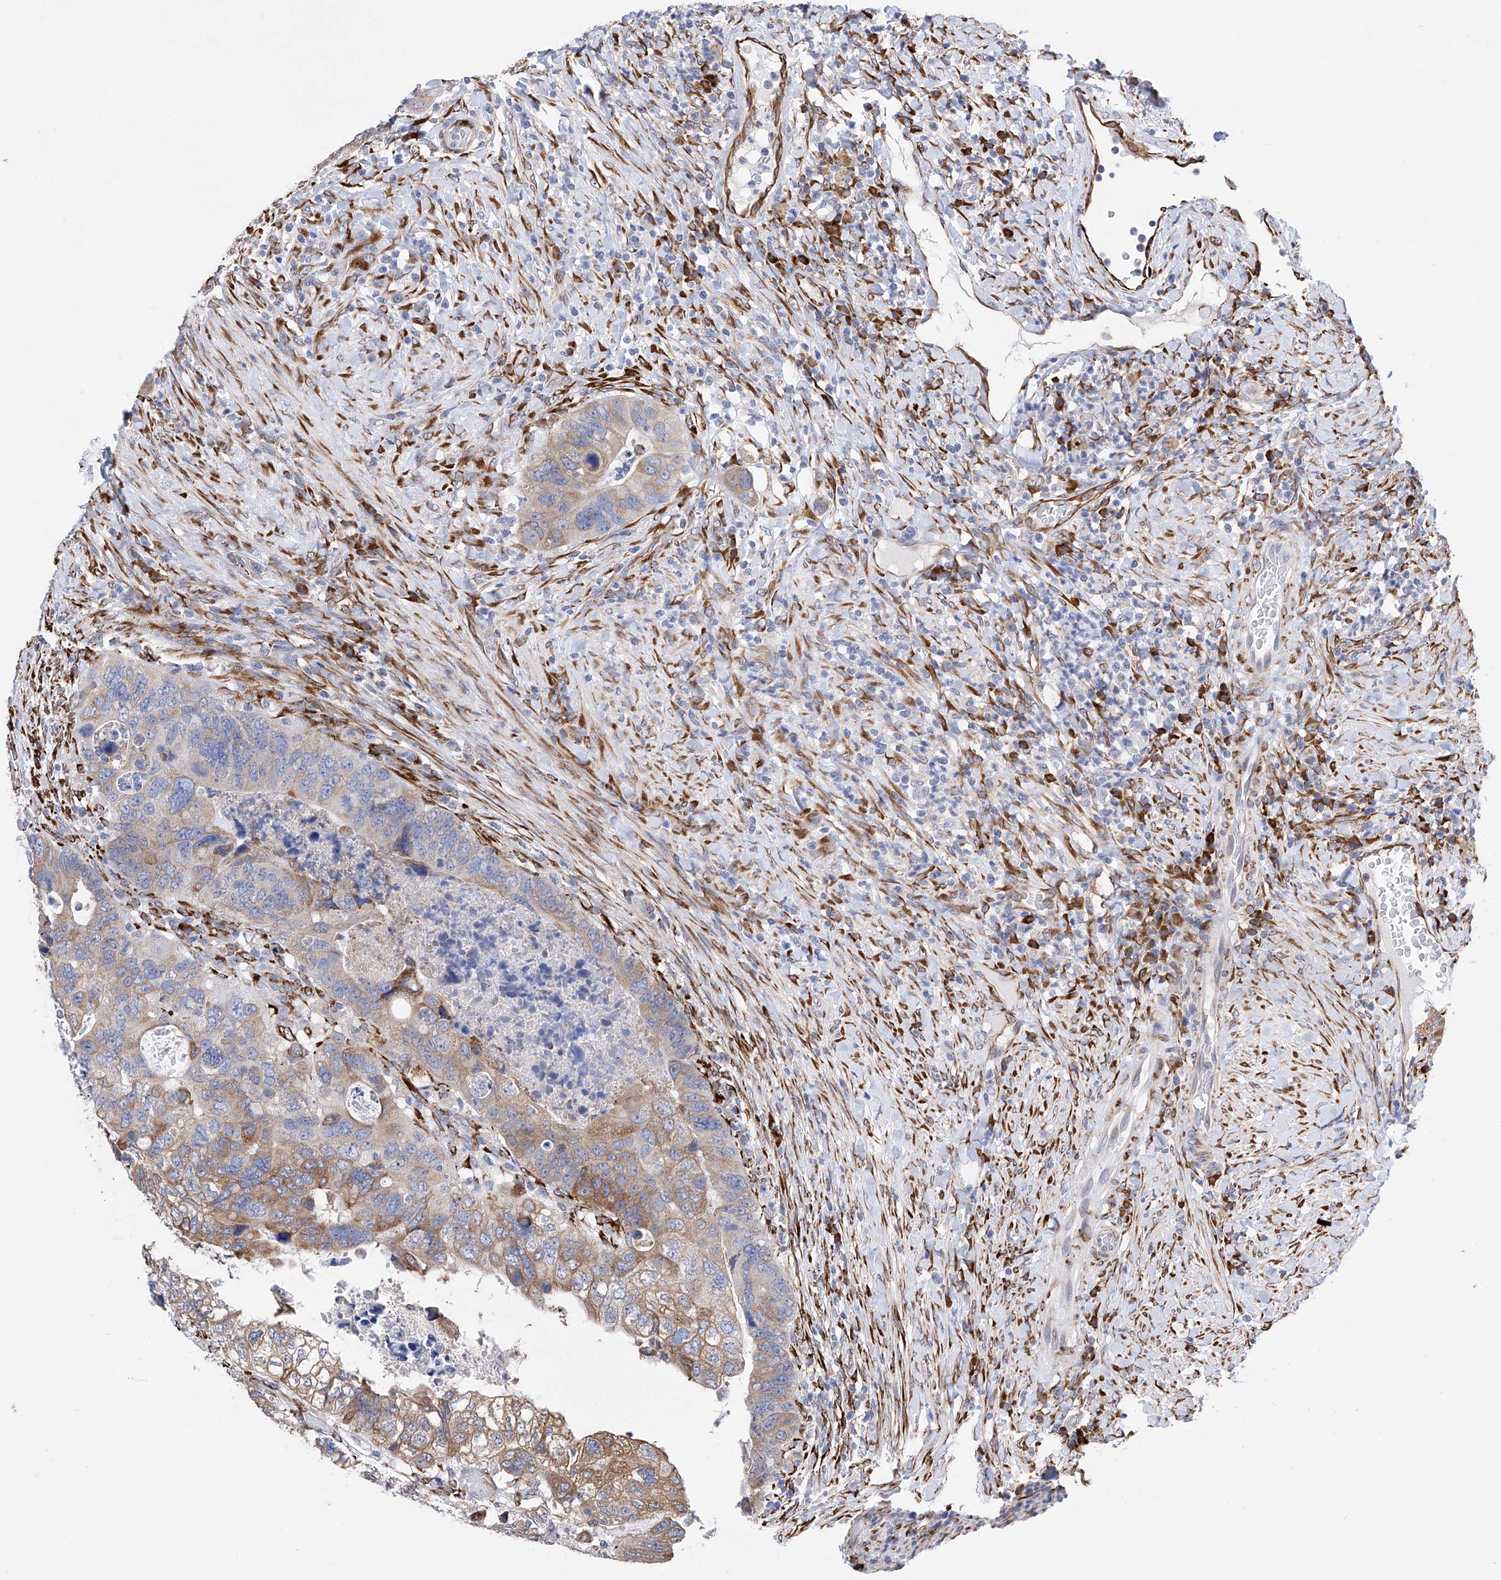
{"staining": {"intensity": "moderate", "quantity": "25%-75%", "location": "cytoplasmic/membranous"}, "tissue": "colorectal cancer", "cell_type": "Tumor cells", "image_type": "cancer", "snomed": [{"axis": "morphology", "description": "Adenocarcinoma, NOS"}, {"axis": "topography", "description": "Rectum"}], "caption": "Colorectal cancer (adenocarcinoma) was stained to show a protein in brown. There is medium levels of moderate cytoplasmic/membranous staining in approximately 25%-75% of tumor cells. The staining is performed using DAB brown chromogen to label protein expression. The nuclei are counter-stained blue using hematoxylin.", "gene": "PDIA5", "patient": {"sex": "male", "age": 59}}